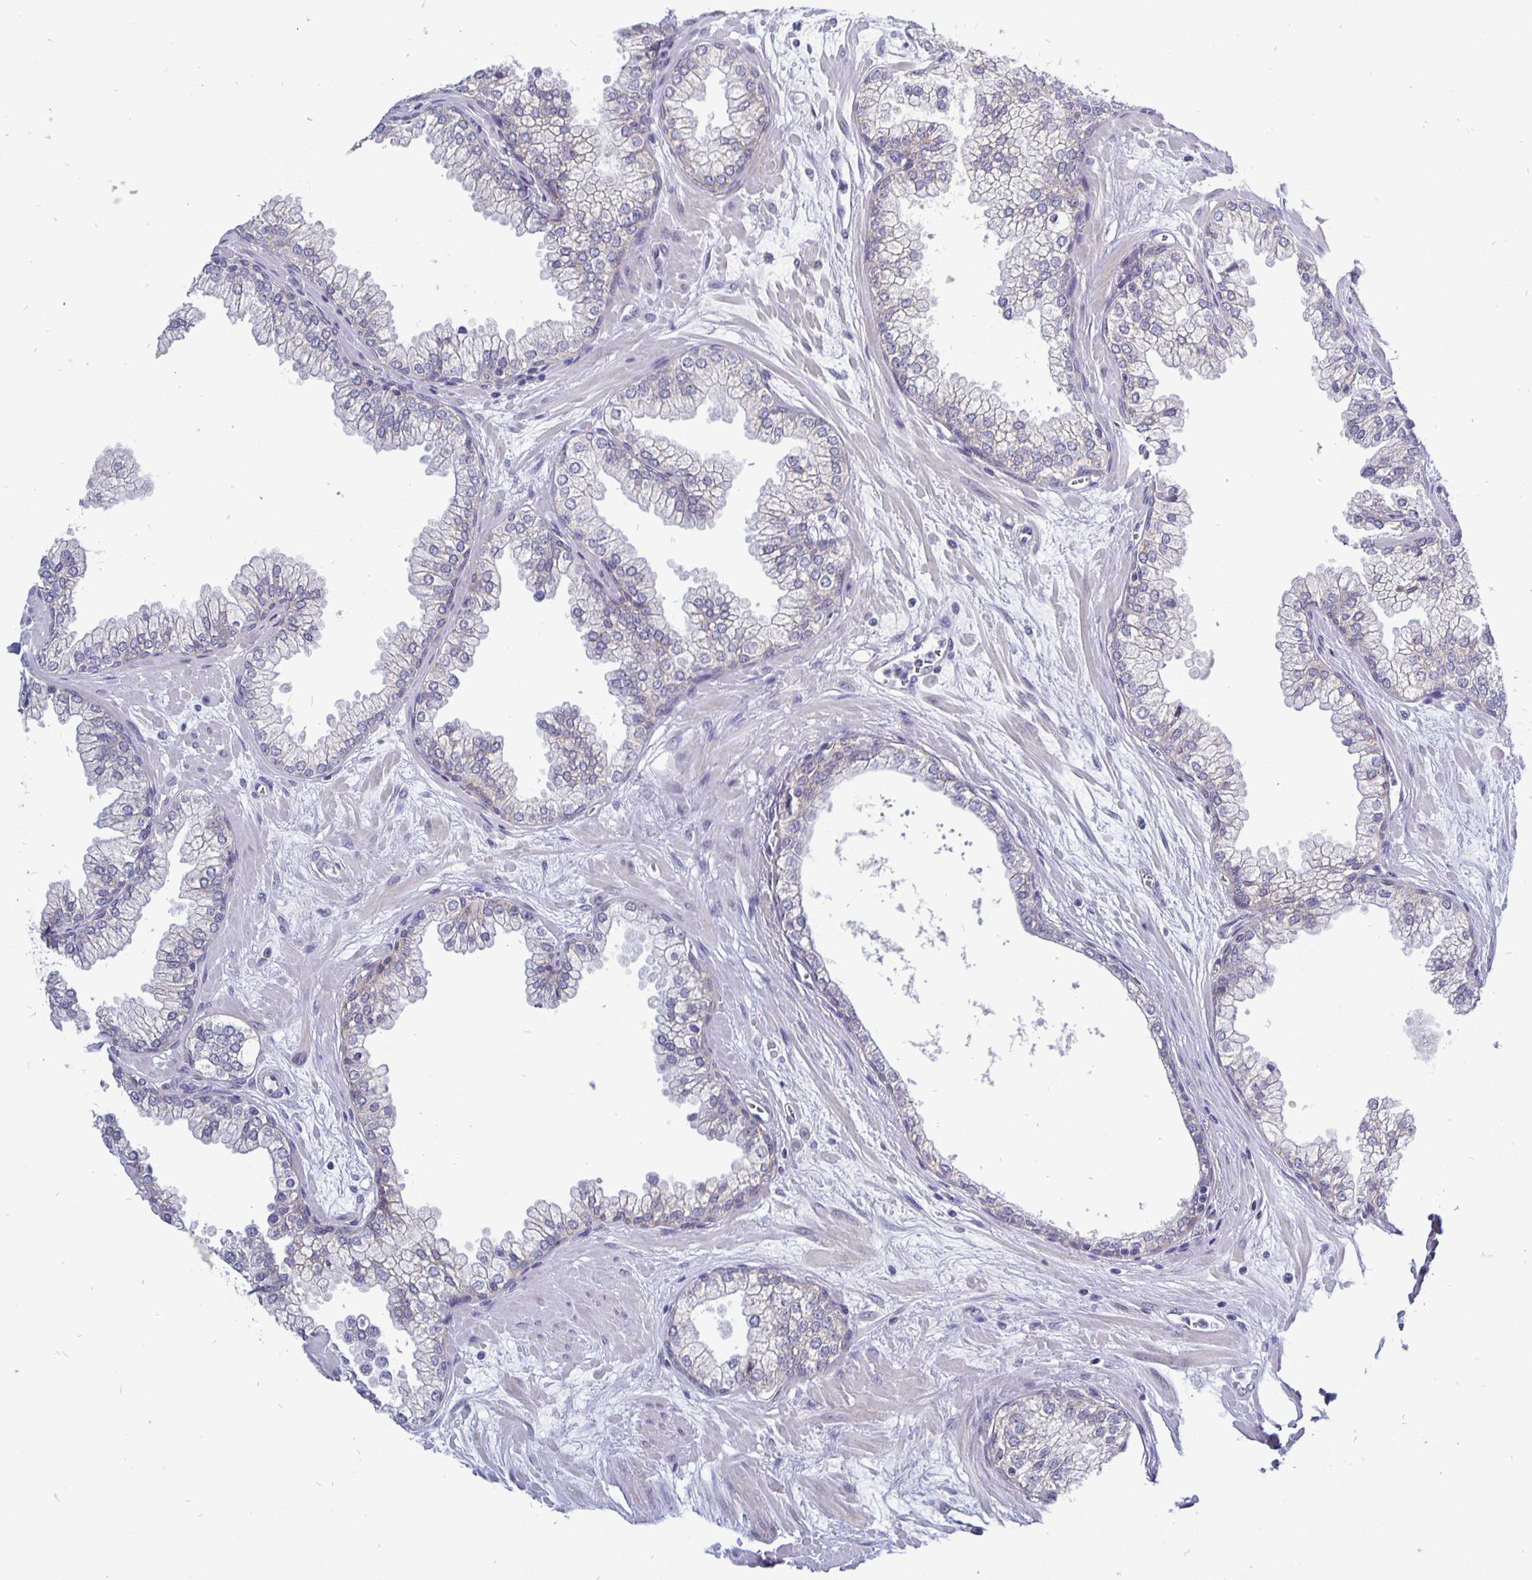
{"staining": {"intensity": "negative", "quantity": "none", "location": "none"}, "tissue": "prostate", "cell_type": "Glandular cells", "image_type": "normal", "snomed": [{"axis": "morphology", "description": "Normal tissue, NOS"}, {"axis": "topography", "description": "Prostate"}, {"axis": "topography", "description": "Peripheral nerve tissue"}], "caption": "Immunohistochemical staining of normal human prostate shows no significant staining in glandular cells.", "gene": "ERBB2", "patient": {"sex": "male", "age": 61}}